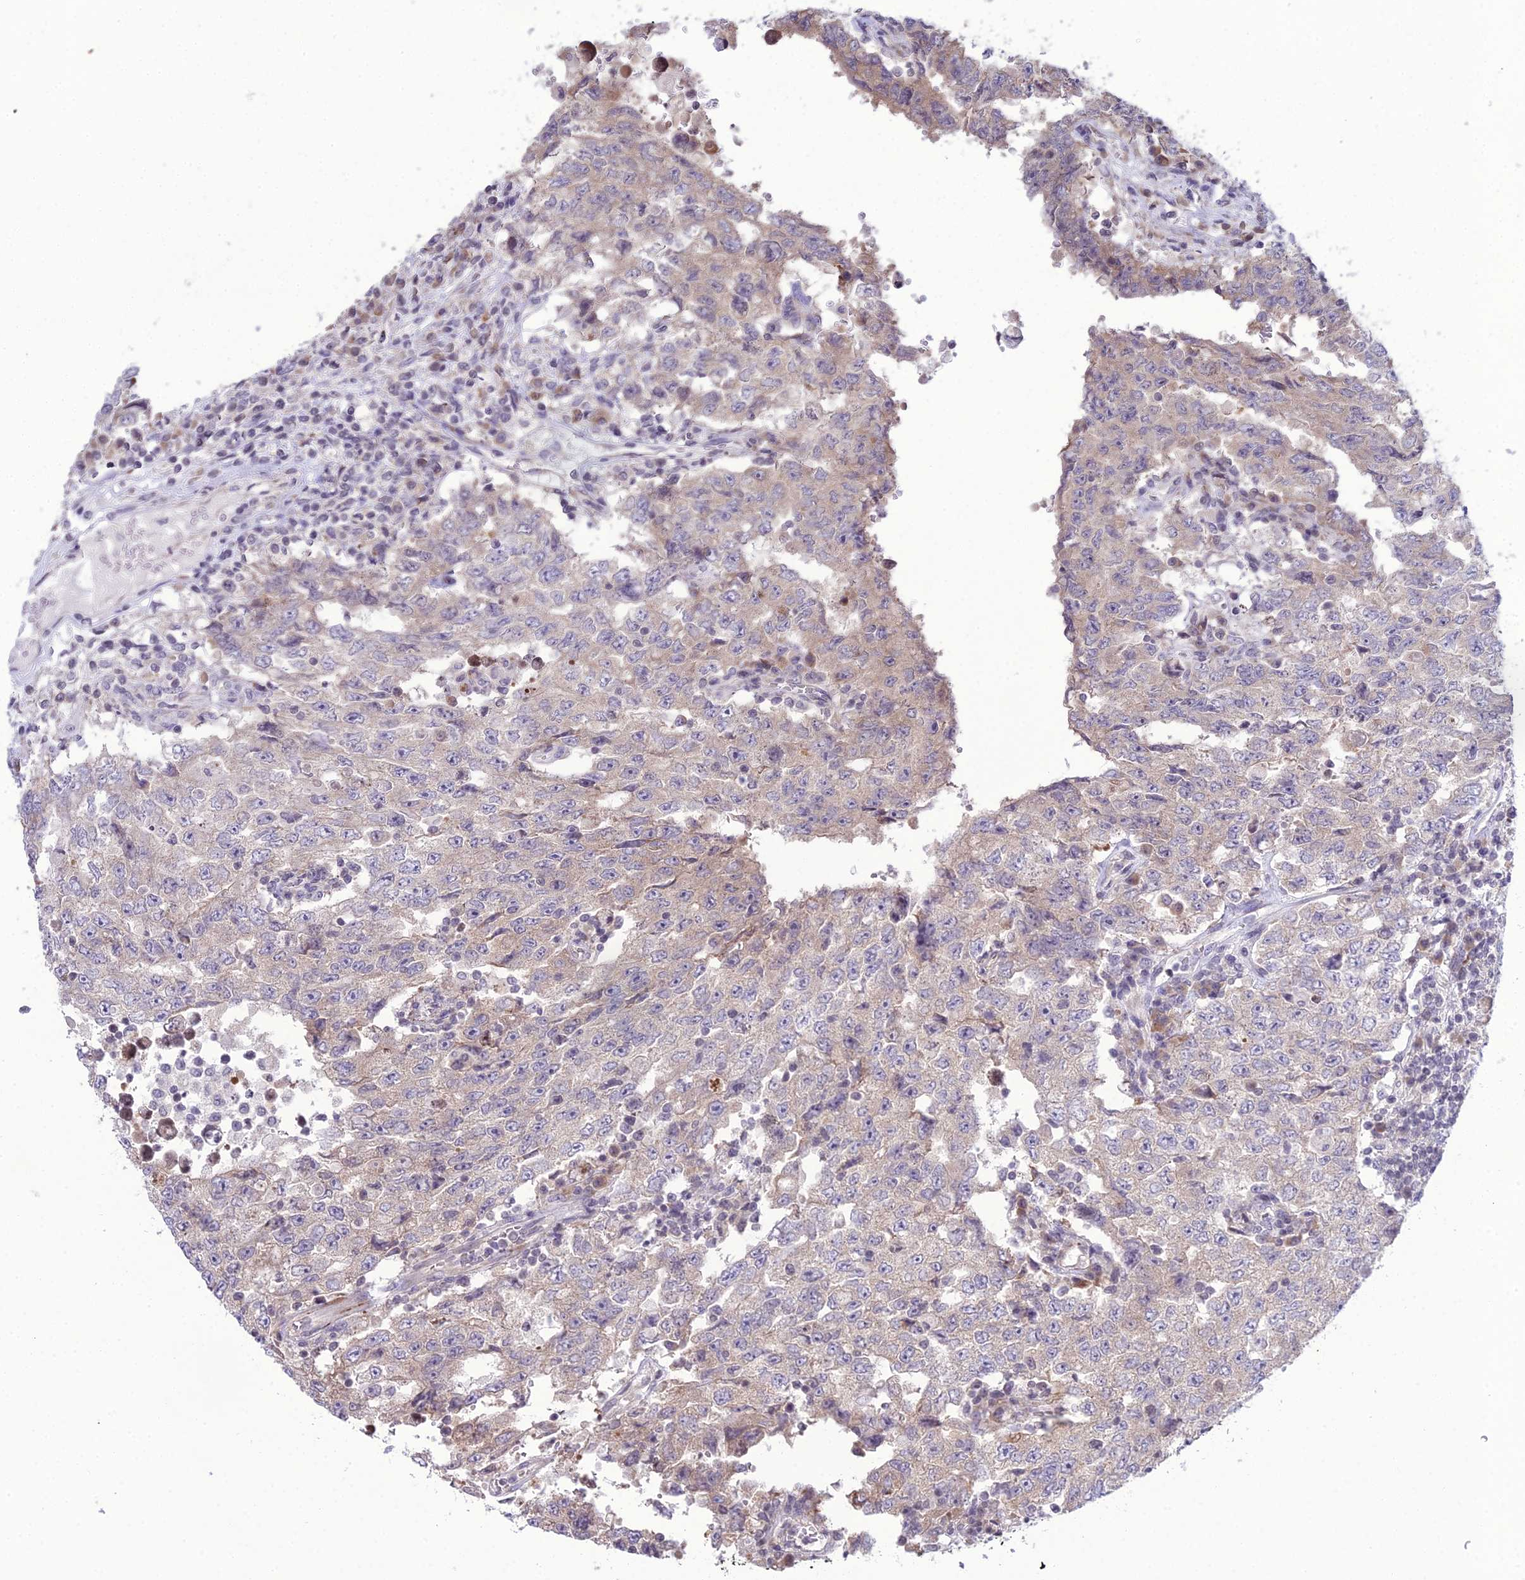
{"staining": {"intensity": "weak", "quantity": "25%-75%", "location": "cytoplasmic/membranous"}, "tissue": "testis cancer", "cell_type": "Tumor cells", "image_type": "cancer", "snomed": [{"axis": "morphology", "description": "Carcinoma, Embryonal, NOS"}, {"axis": "topography", "description": "Testis"}], "caption": "This photomicrograph exhibits immunohistochemistry staining of testis cancer (embryonal carcinoma), with low weak cytoplasmic/membranous staining in about 25%-75% of tumor cells.", "gene": "RPS26", "patient": {"sex": "male", "age": 26}}